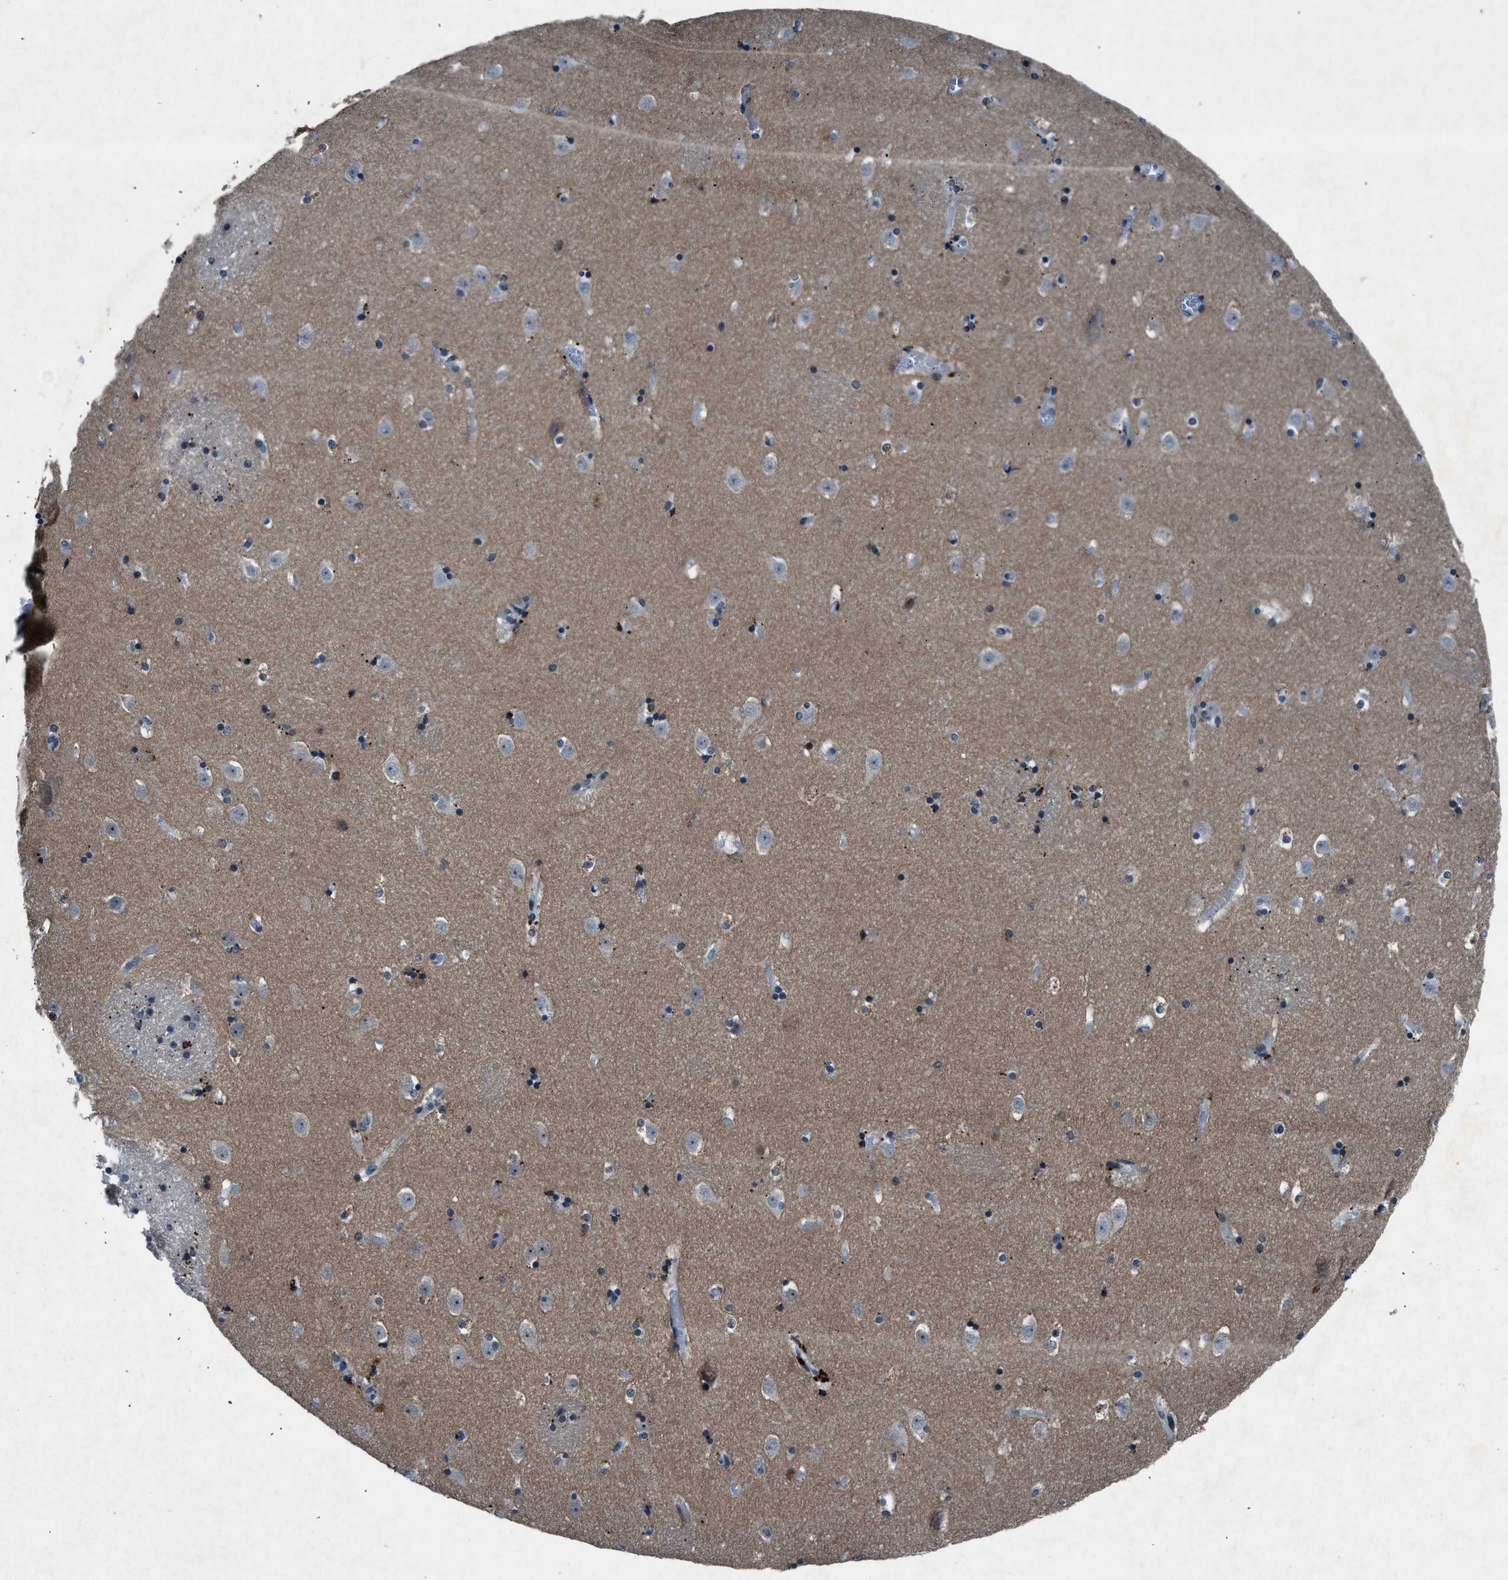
{"staining": {"intensity": "strong", "quantity": "<25%", "location": "cytoplasmic/membranous"}, "tissue": "caudate", "cell_type": "Glial cells", "image_type": "normal", "snomed": [{"axis": "morphology", "description": "Normal tissue, NOS"}, {"axis": "topography", "description": "Lateral ventricle wall"}], "caption": "Strong cytoplasmic/membranous expression for a protein is seen in about <25% of glial cells of unremarkable caudate using IHC.", "gene": "ADCY1", "patient": {"sex": "male", "age": 45}}